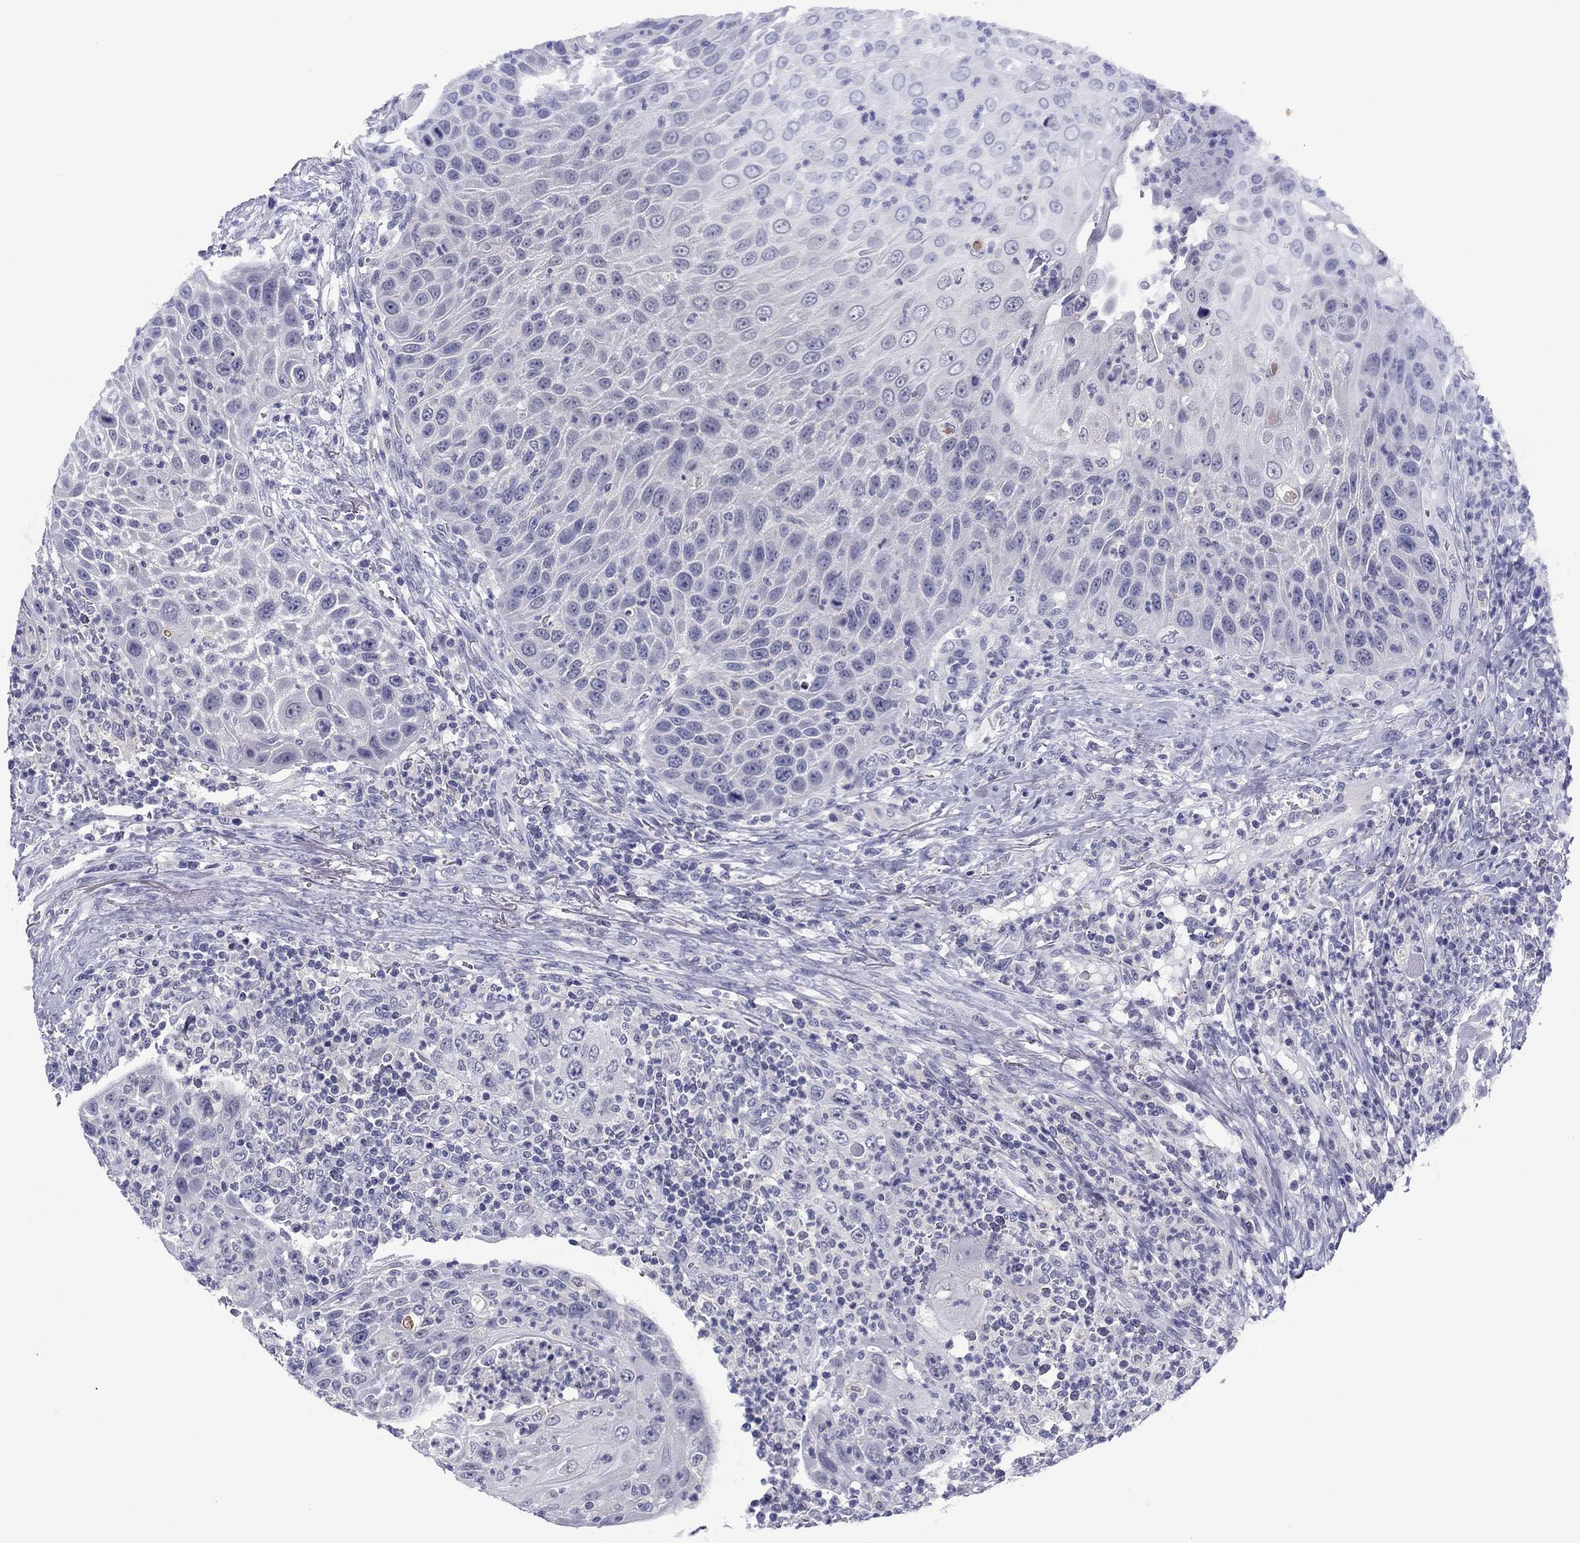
{"staining": {"intensity": "negative", "quantity": "none", "location": "none"}, "tissue": "head and neck cancer", "cell_type": "Tumor cells", "image_type": "cancer", "snomed": [{"axis": "morphology", "description": "Squamous cell carcinoma, NOS"}, {"axis": "topography", "description": "Head-Neck"}], "caption": "High power microscopy micrograph of an immunohistochemistry histopathology image of squamous cell carcinoma (head and neck), revealing no significant positivity in tumor cells.", "gene": "TCFL5", "patient": {"sex": "male", "age": 69}}